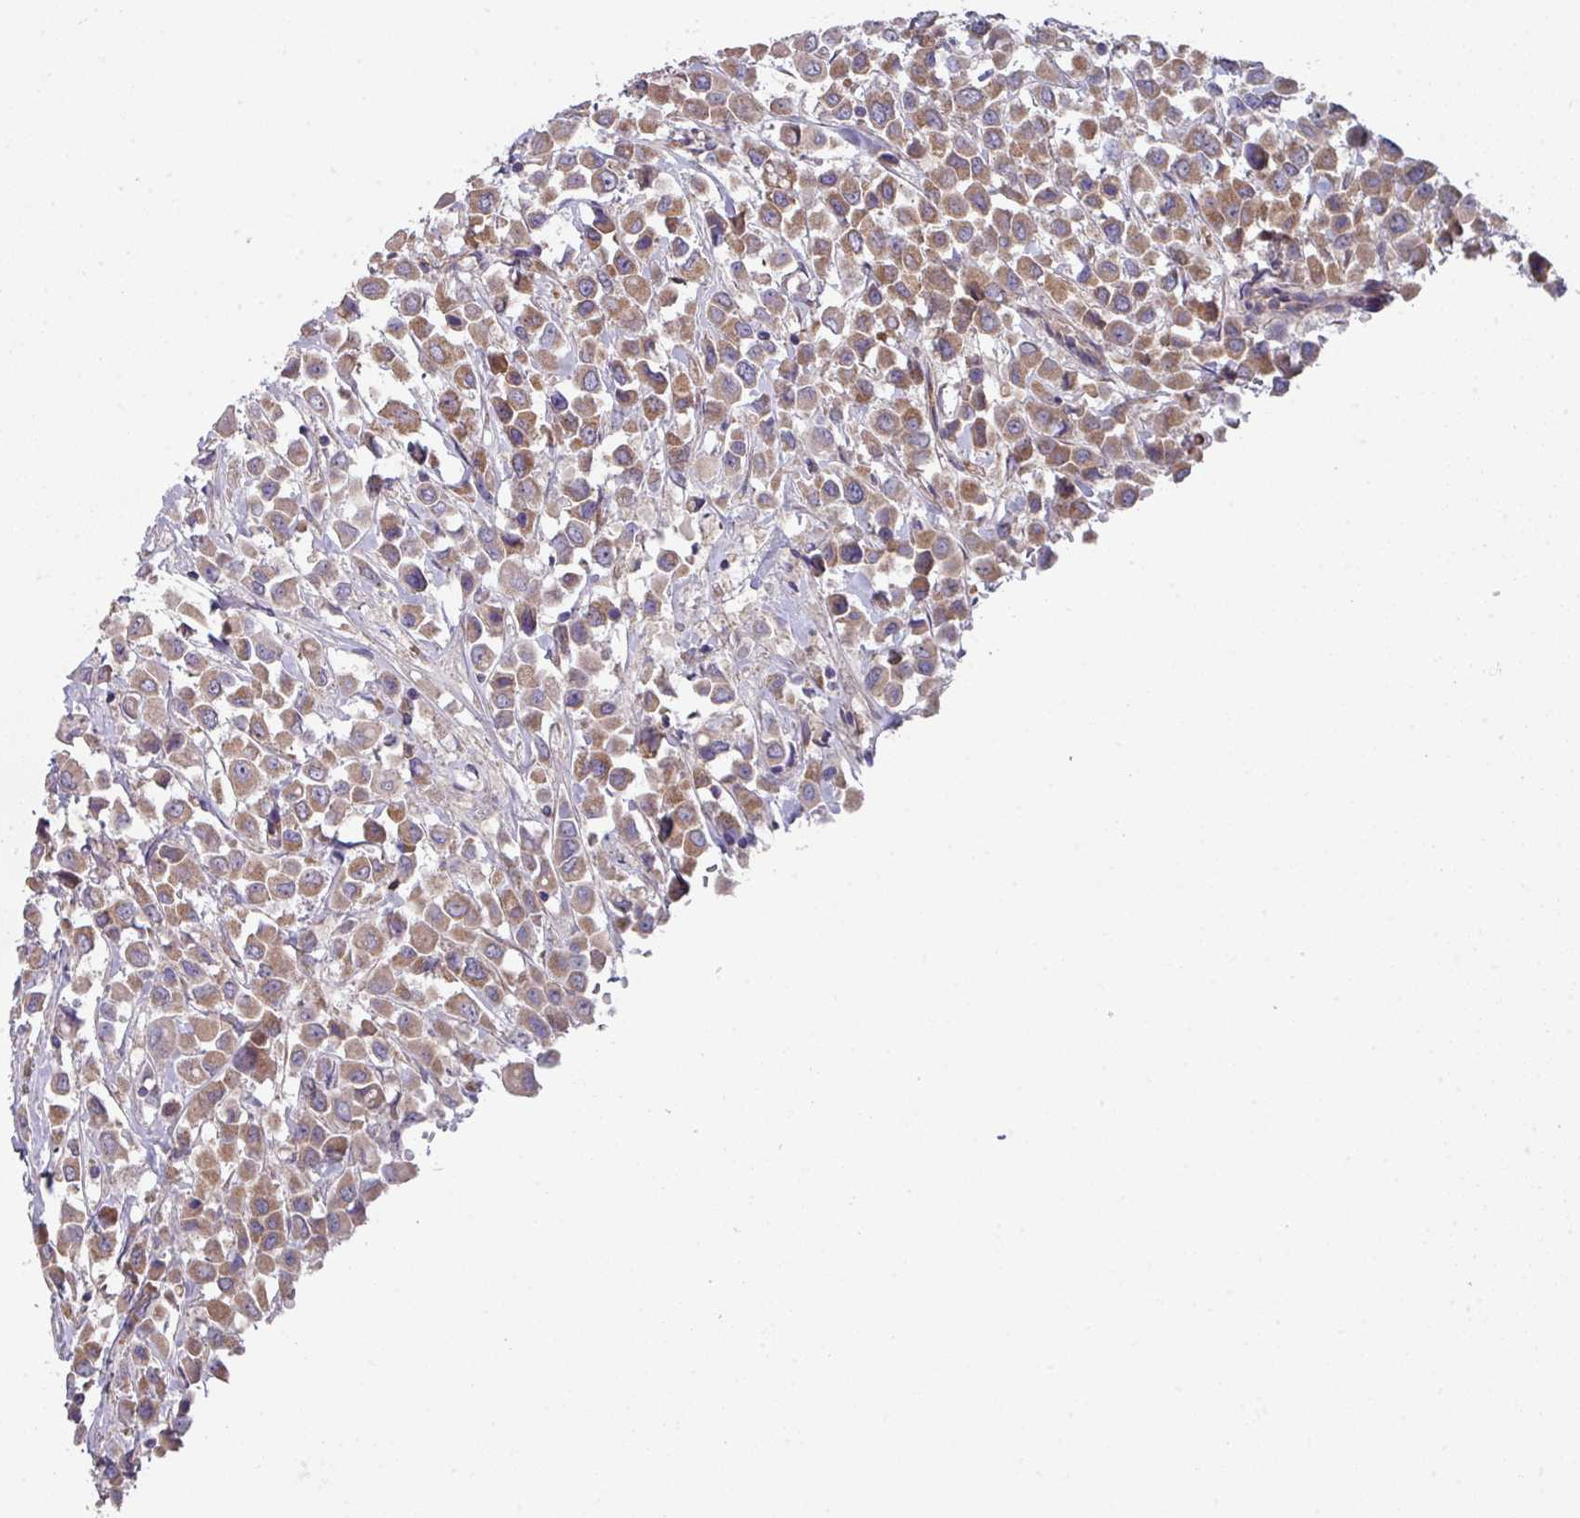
{"staining": {"intensity": "moderate", "quantity": ">75%", "location": "cytoplasmic/membranous"}, "tissue": "breast cancer", "cell_type": "Tumor cells", "image_type": "cancer", "snomed": [{"axis": "morphology", "description": "Duct carcinoma"}, {"axis": "topography", "description": "Breast"}], "caption": "Protein expression by immunohistochemistry reveals moderate cytoplasmic/membranous positivity in about >75% of tumor cells in breast cancer.", "gene": "DCAF12L2", "patient": {"sex": "female", "age": 61}}